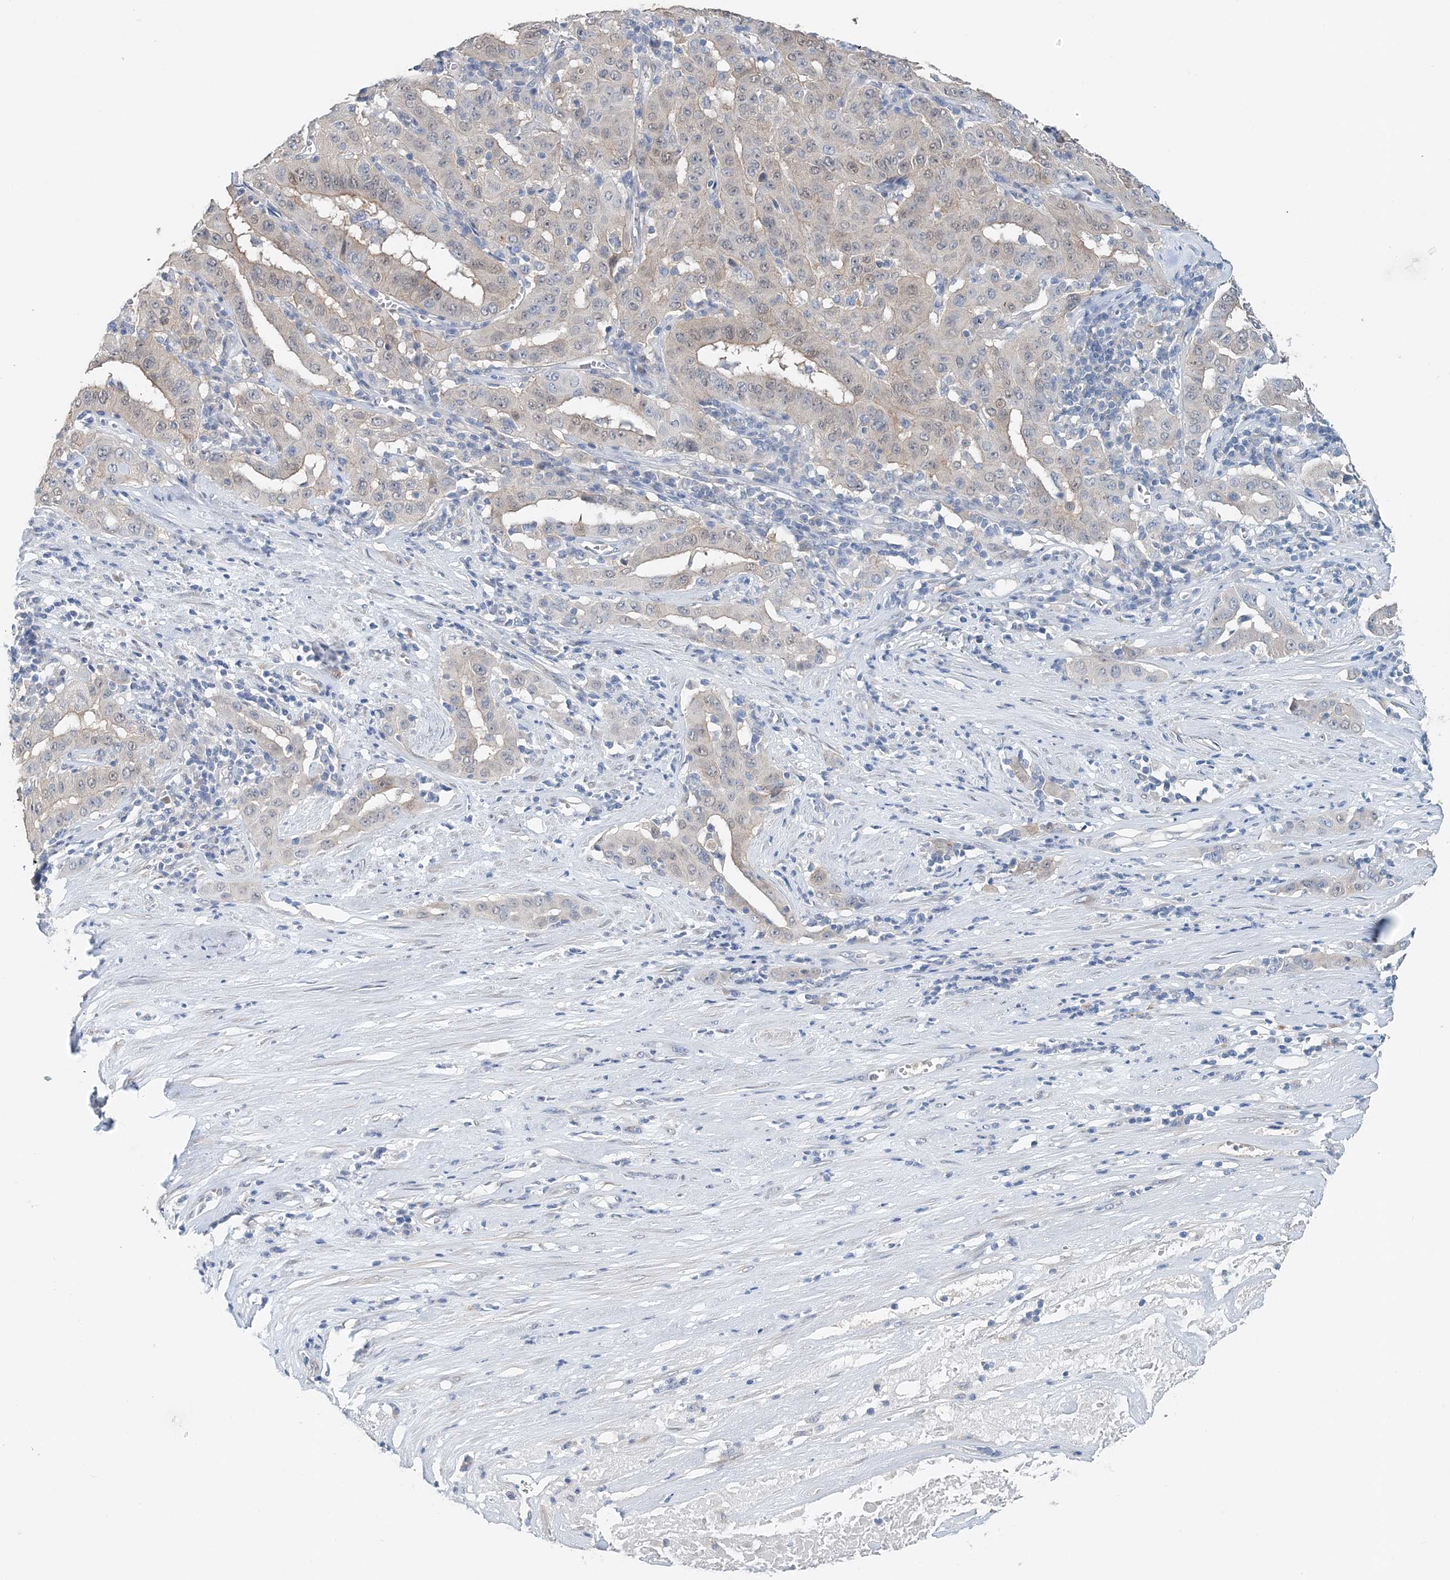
{"staining": {"intensity": "weak", "quantity": "<25%", "location": "cytoplasmic/membranous"}, "tissue": "pancreatic cancer", "cell_type": "Tumor cells", "image_type": "cancer", "snomed": [{"axis": "morphology", "description": "Adenocarcinoma, NOS"}, {"axis": "topography", "description": "Pancreas"}], "caption": "Tumor cells are negative for brown protein staining in pancreatic adenocarcinoma. The staining is performed using DAB brown chromogen with nuclei counter-stained in using hematoxylin.", "gene": "PFN2", "patient": {"sex": "male", "age": 63}}